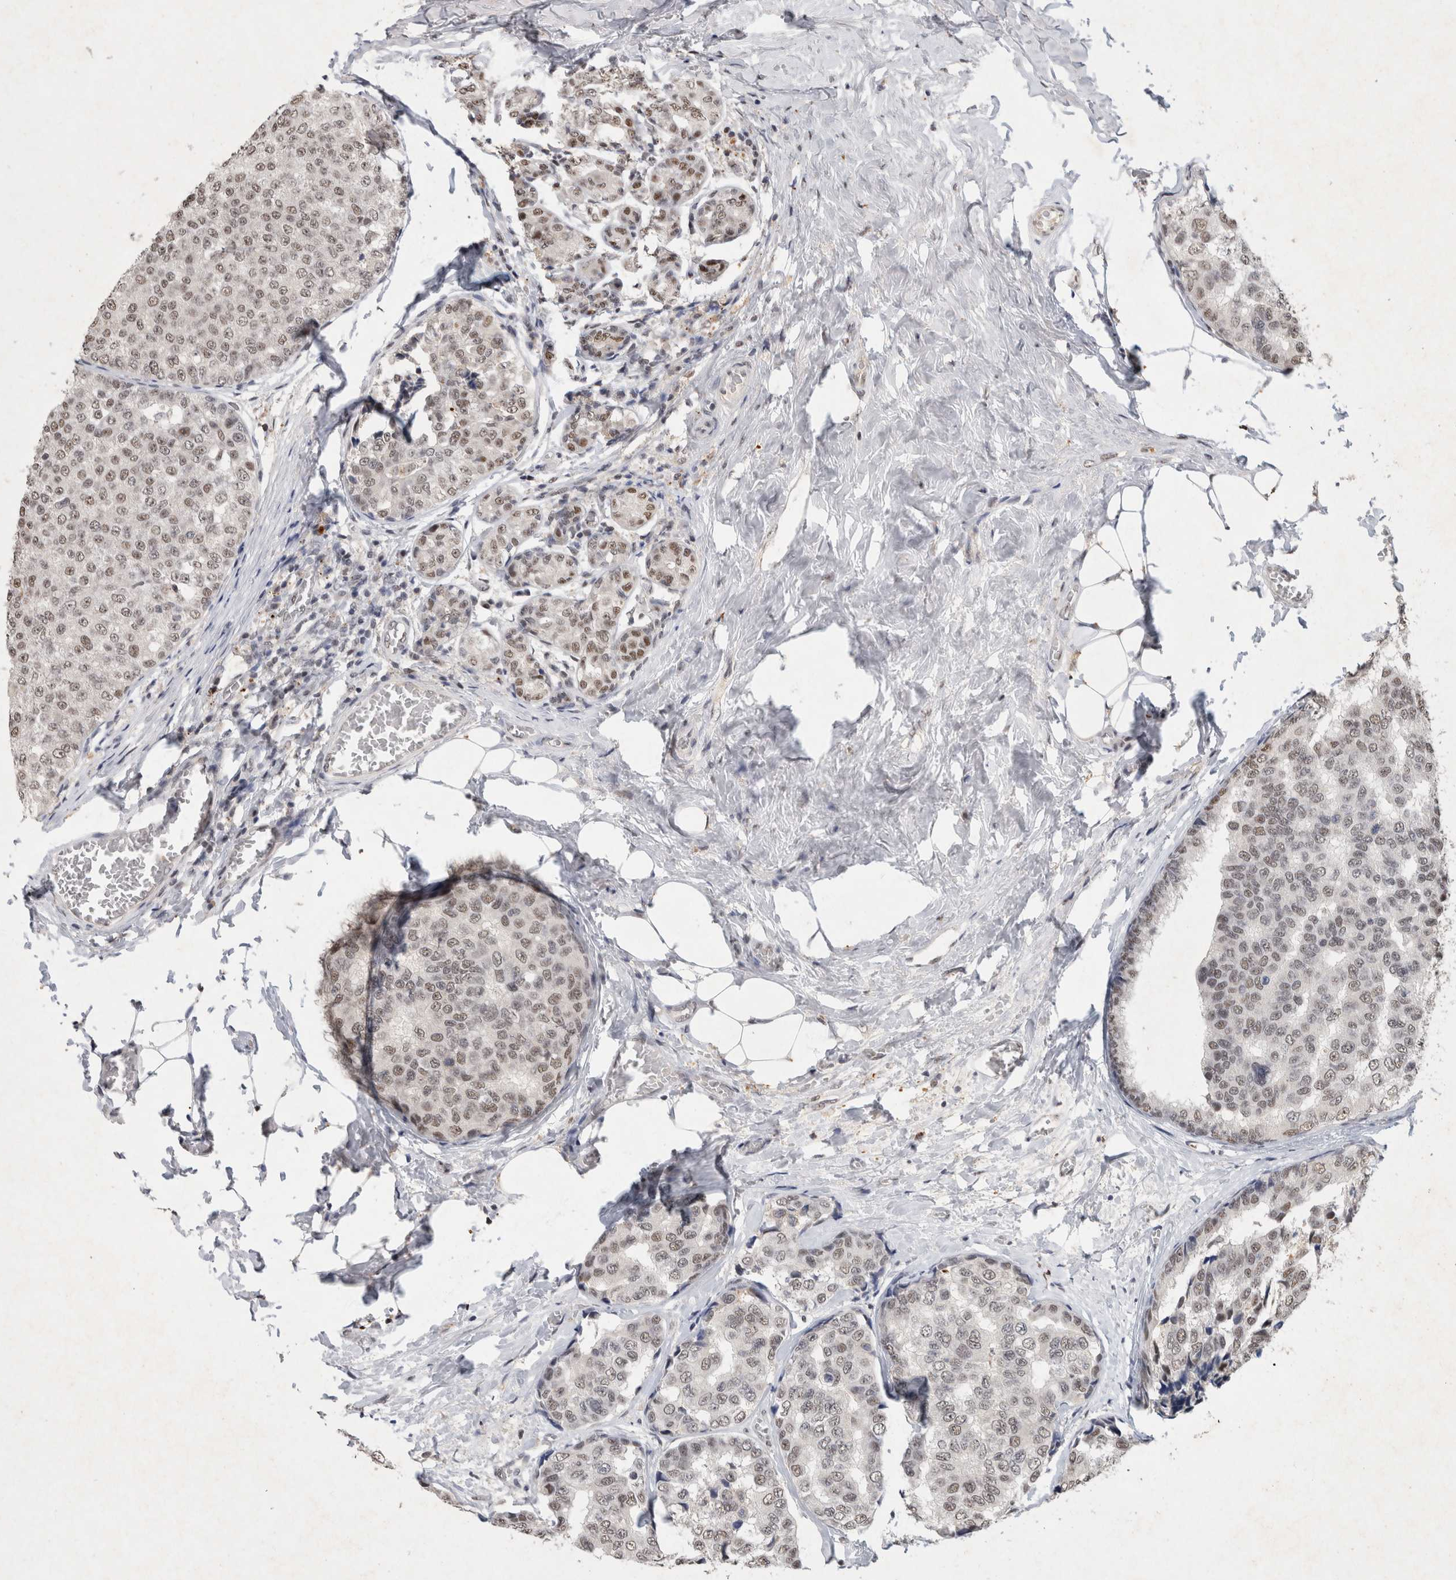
{"staining": {"intensity": "weak", "quantity": ">75%", "location": "nuclear"}, "tissue": "breast cancer", "cell_type": "Tumor cells", "image_type": "cancer", "snomed": [{"axis": "morphology", "description": "Normal tissue, NOS"}, {"axis": "morphology", "description": "Duct carcinoma"}, {"axis": "topography", "description": "Breast"}], "caption": "Immunohistochemistry of breast cancer (intraductal carcinoma) reveals low levels of weak nuclear staining in approximately >75% of tumor cells.", "gene": "XRCC5", "patient": {"sex": "female", "age": 43}}